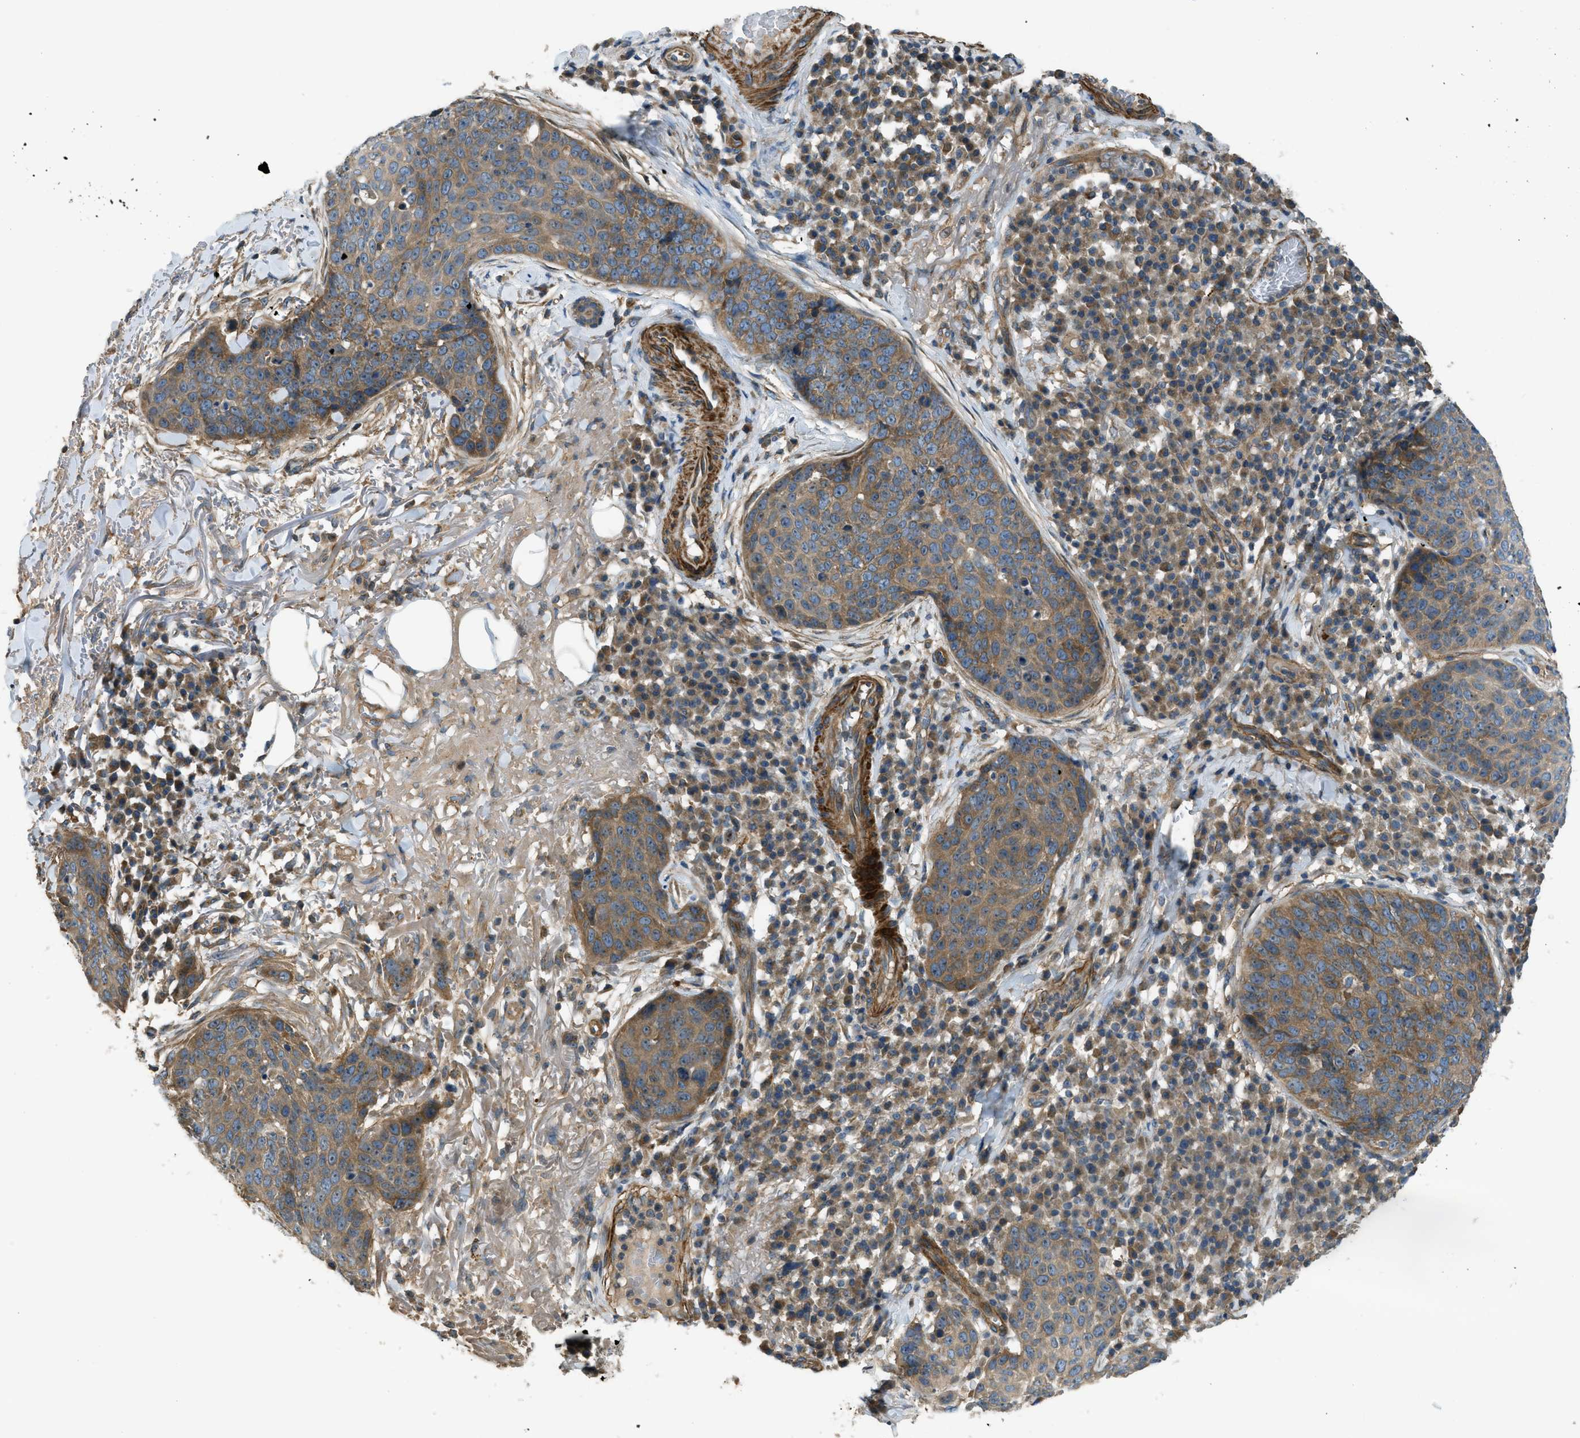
{"staining": {"intensity": "moderate", "quantity": ">75%", "location": "cytoplasmic/membranous"}, "tissue": "skin cancer", "cell_type": "Tumor cells", "image_type": "cancer", "snomed": [{"axis": "morphology", "description": "Squamous cell carcinoma in situ, NOS"}, {"axis": "morphology", "description": "Squamous cell carcinoma, NOS"}, {"axis": "topography", "description": "Skin"}], "caption": "Tumor cells show medium levels of moderate cytoplasmic/membranous expression in approximately >75% of cells in squamous cell carcinoma (skin).", "gene": "VEZT", "patient": {"sex": "male", "age": 93}}